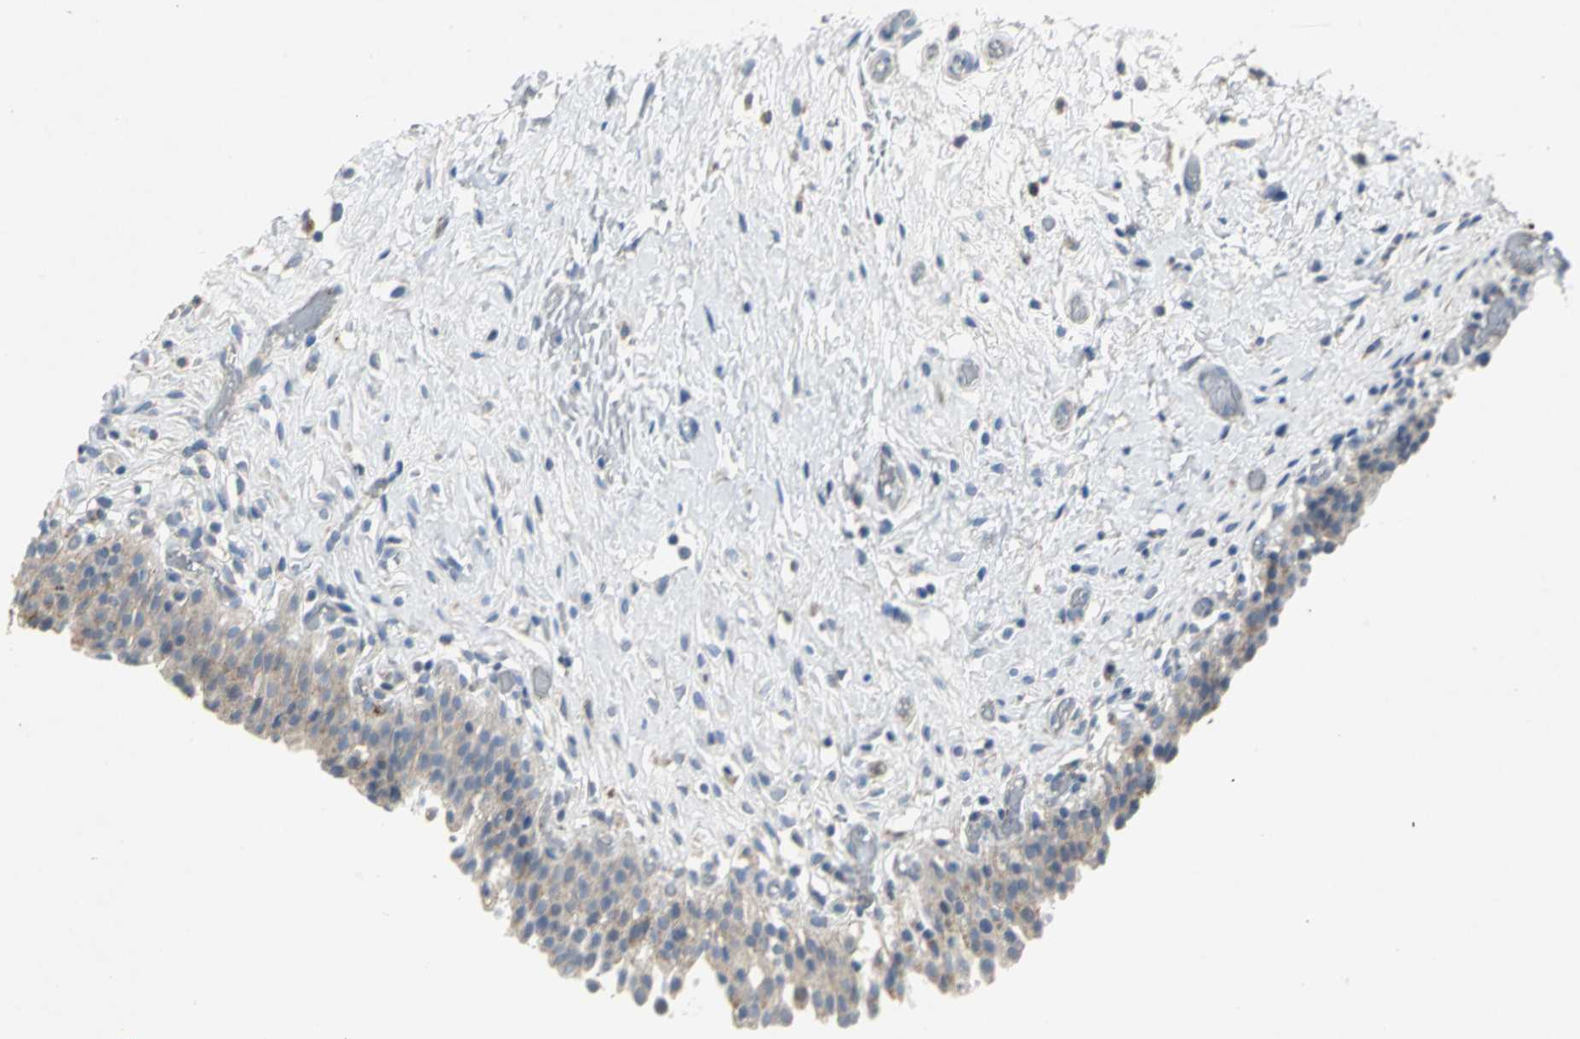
{"staining": {"intensity": "weak", "quantity": ">75%", "location": "cytoplasmic/membranous"}, "tissue": "urinary bladder", "cell_type": "Urothelial cells", "image_type": "normal", "snomed": [{"axis": "morphology", "description": "Normal tissue, NOS"}, {"axis": "topography", "description": "Urinary bladder"}], "caption": "This photomicrograph reveals immunohistochemistry staining of normal human urinary bladder, with low weak cytoplasmic/membranous positivity in about >75% of urothelial cells.", "gene": "SPPL2B", "patient": {"sex": "male", "age": 51}}